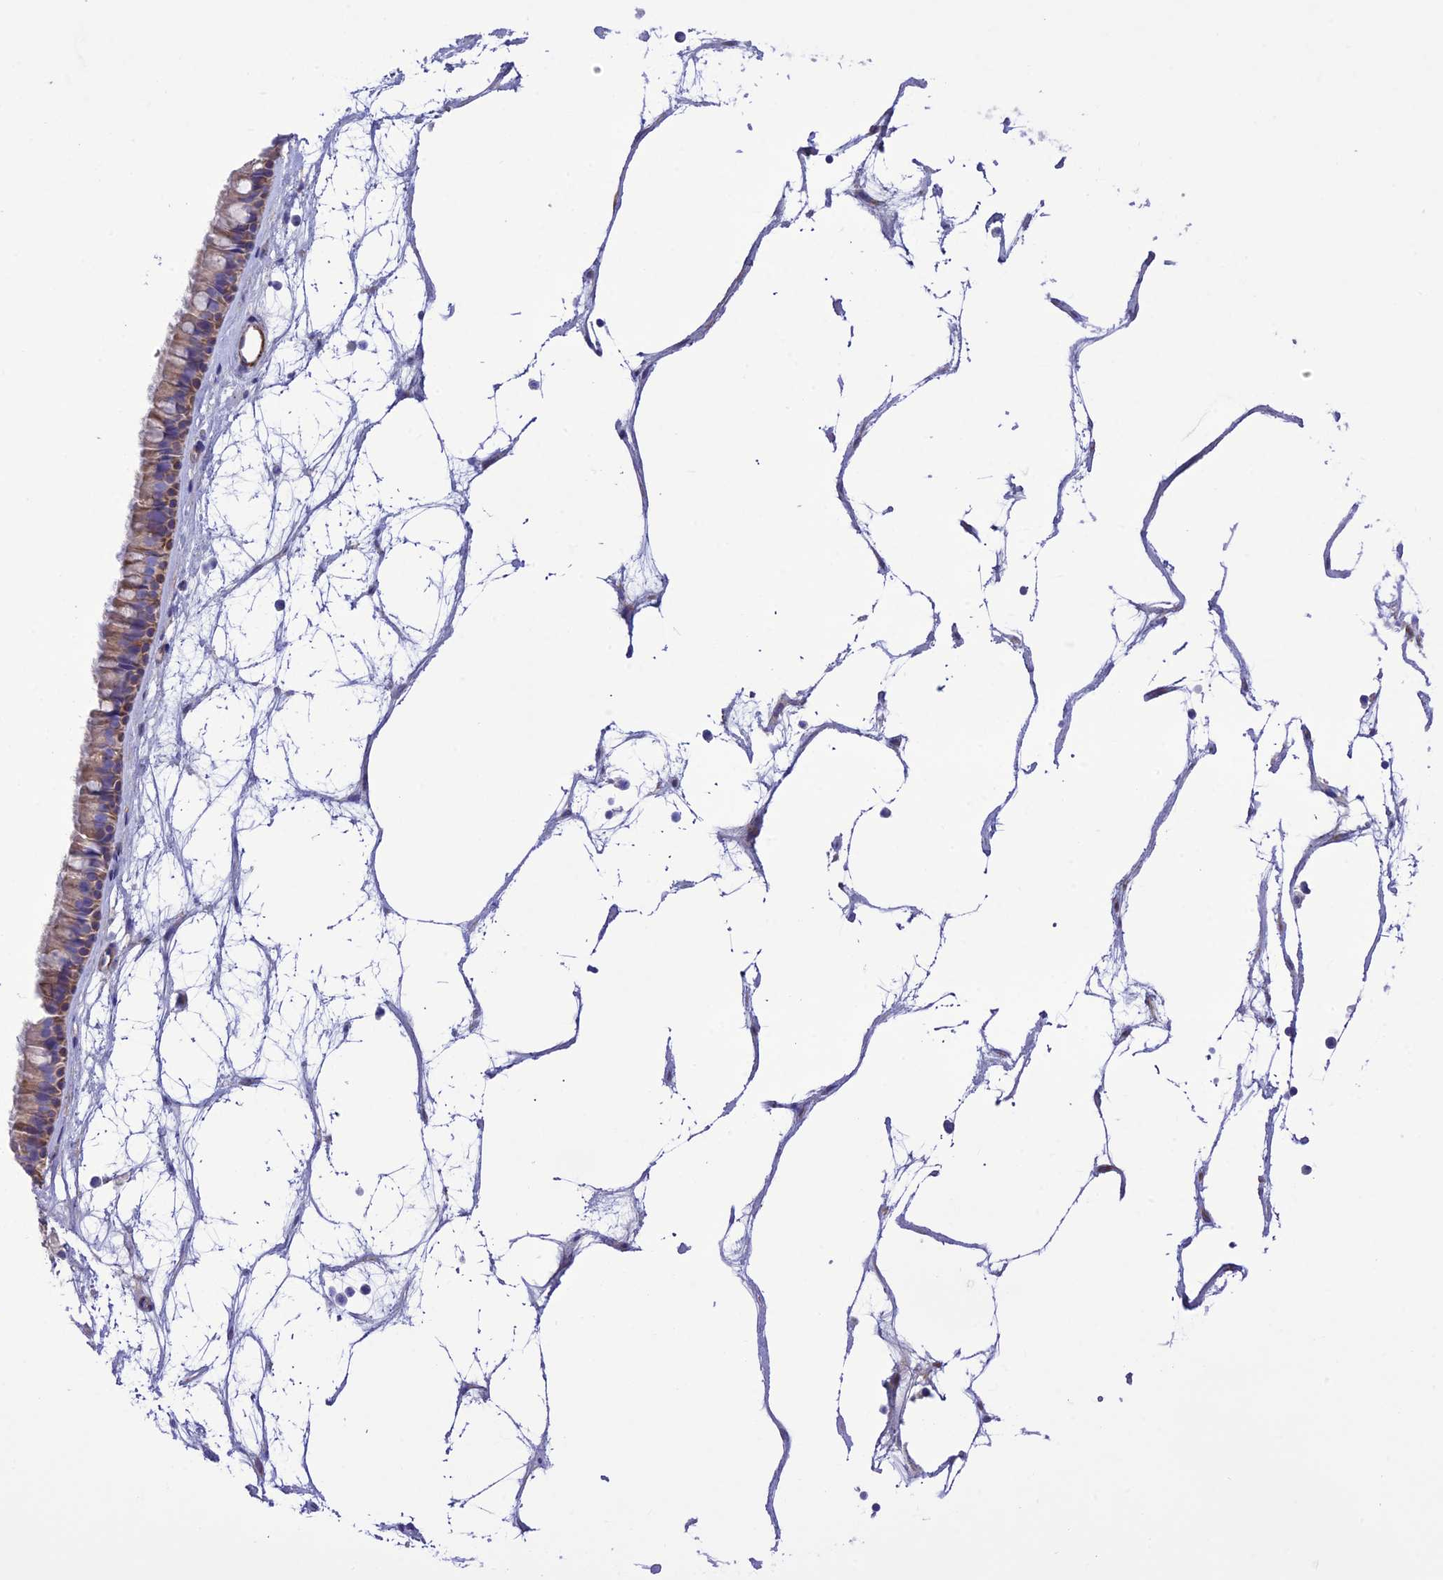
{"staining": {"intensity": "moderate", "quantity": ">75%", "location": "cytoplasmic/membranous"}, "tissue": "nasopharynx", "cell_type": "Respiratory epithelial cells", "image_type": "normal", "snomed": [{"axis": "morphology", "description": "Normal tissue, NOS"}, {"axis": "topography", "description": "Nasopharynx"}], "caption": "High-power microscopy captured an IHC photomicrograph of unremarkable nasopharynx, revealing moderate cytoplasmic/membranous expression in about >75% of respiratory epithelial cells.", "gene": "FRA10AC1", "patient": {"sex": "male", "age": 64}}